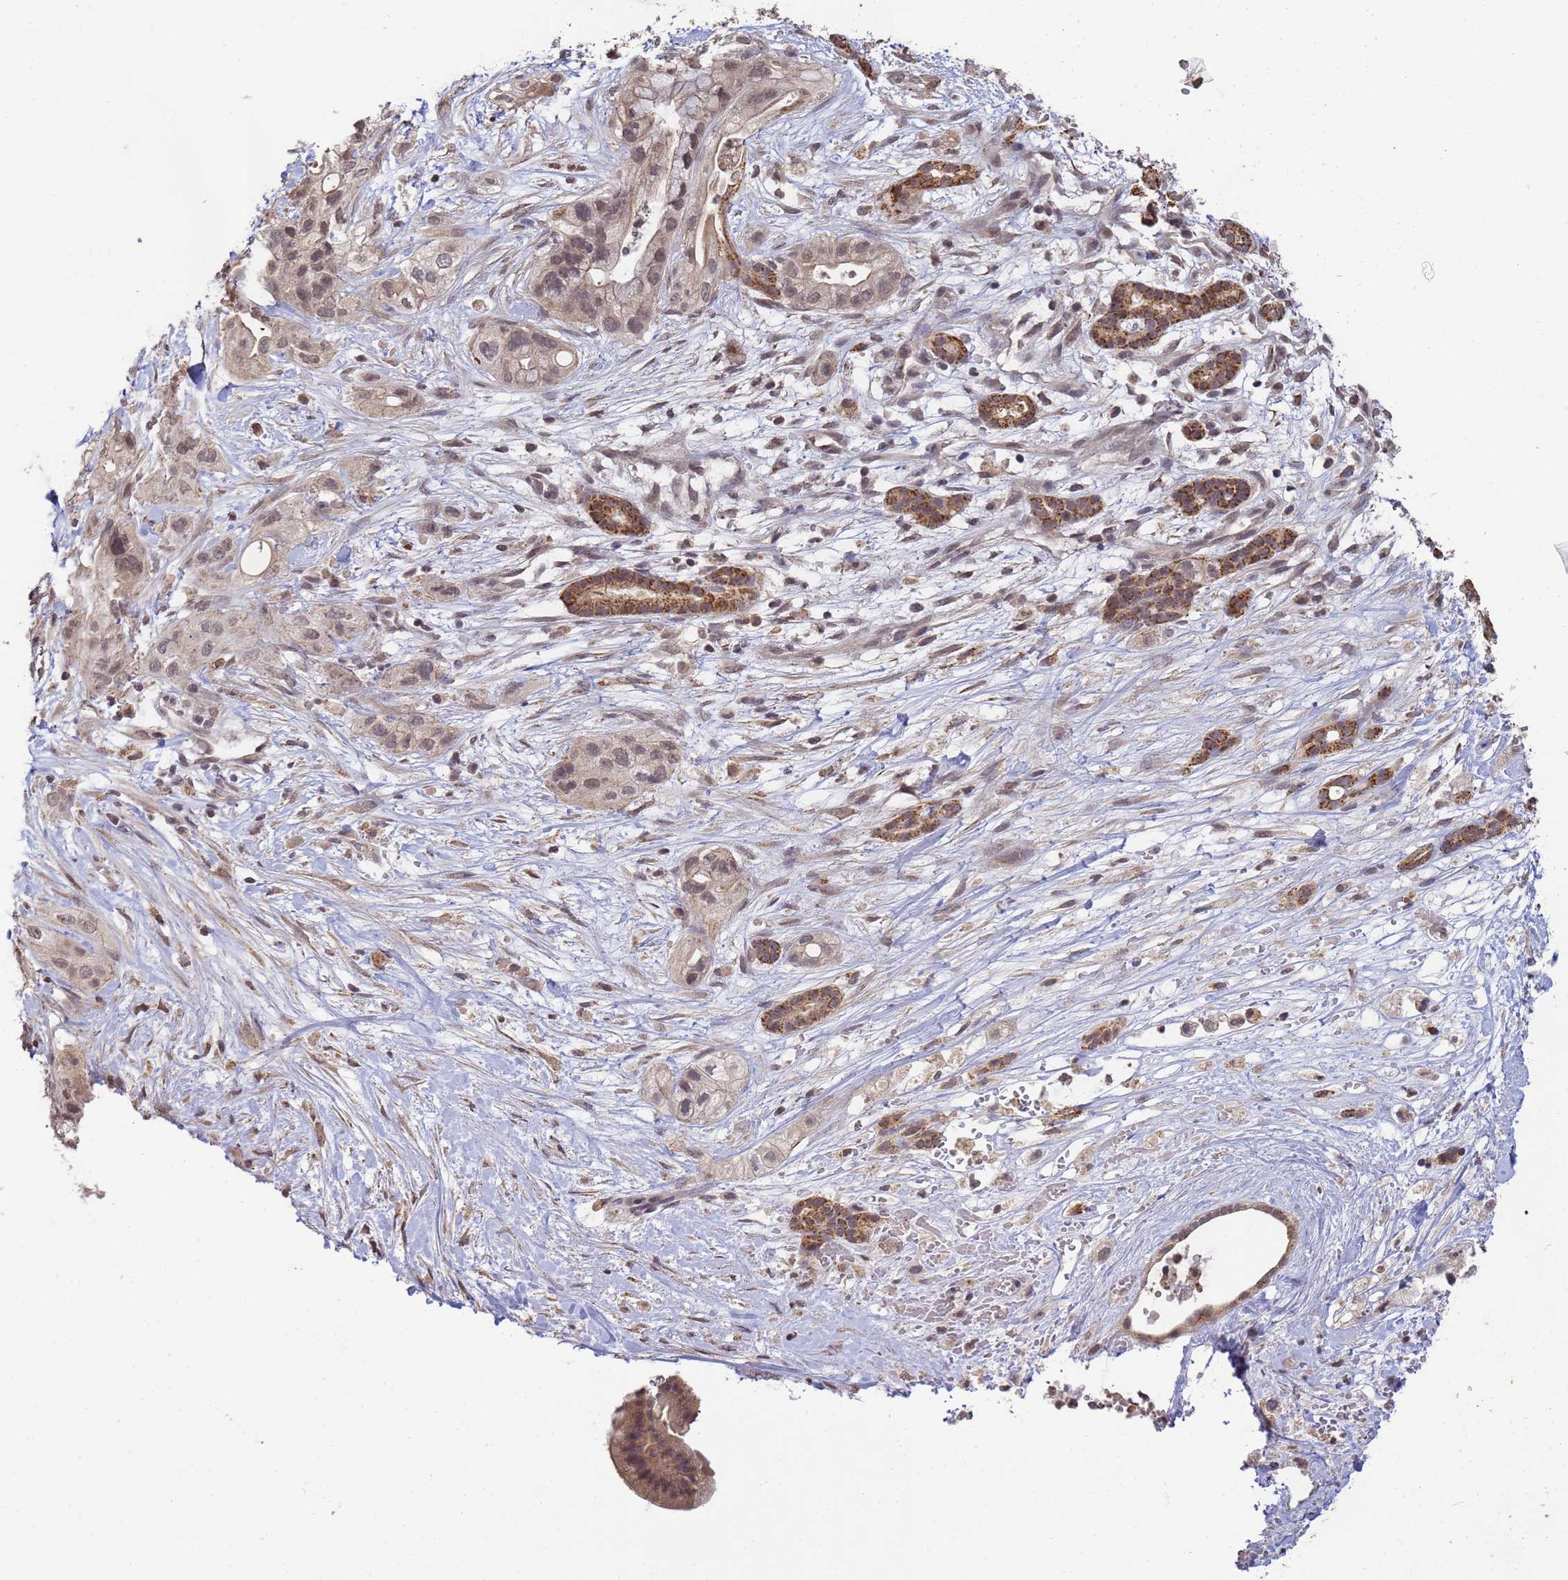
{"staining": {"intensity": "moderate", "quantity": ">75%", "location": "cytoplasmic/membranous,nuclear"}, "tissue": "pancreatic cancer", "cell_type": "Tumor cells", "image_type": "cancer", "snomed": [{"axis": "morphology", "description": "Adenocarcinoma, NOS"}, {"axis": "topography", "description": "Pancreas"}], "caption": "An immunohistochemistry micrograph of tumor tissue is shown. Protein staining in brown labels moderate cytoplasmic/membranous and nuclear positivity in adenocarcinoma (pancreatic) within tumor cells.", "gene": "MYL7", "patient": {"sex": "male", "age": 44}}